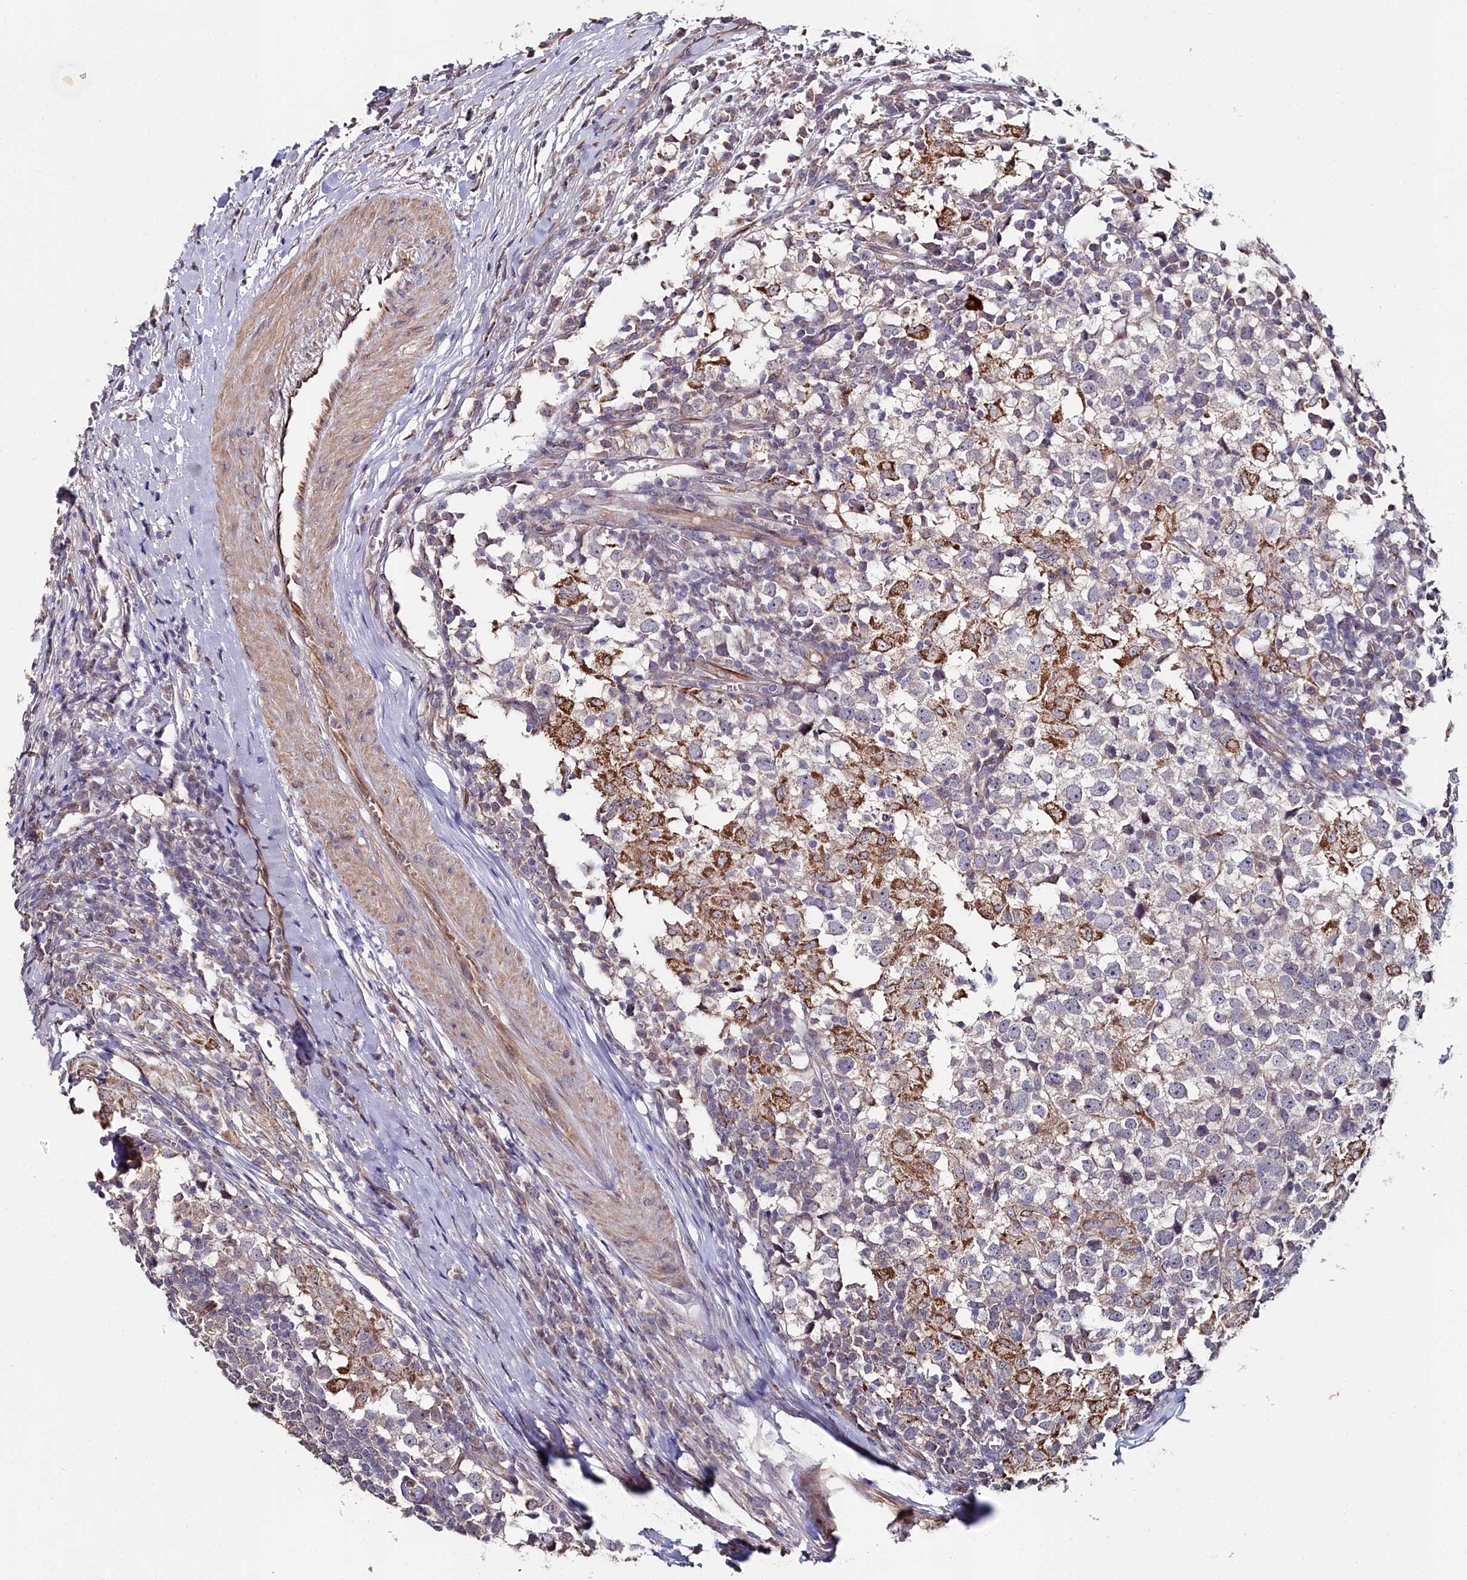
{"staining": {"intensity": "moderate", "quantity": "<25%", "location": "cytoplasmic/membranous"}, "tissue": "testis cancer", "cell_type": "Tumor cells", "image_type": "cancer", "snomed": [{"axis": "morphology", "description": "Seminoma, NOS"}, {"axis": "topography", "description": "Testis"}], "caption": "Immunohistochemistry of seminoma (testis) reveals low levels of moderate cytoplasmic/membranous staining in approximately <25% of tumor cells.", "gene": "C4orf19", "patient": {"sex": "male", "age": 65}}